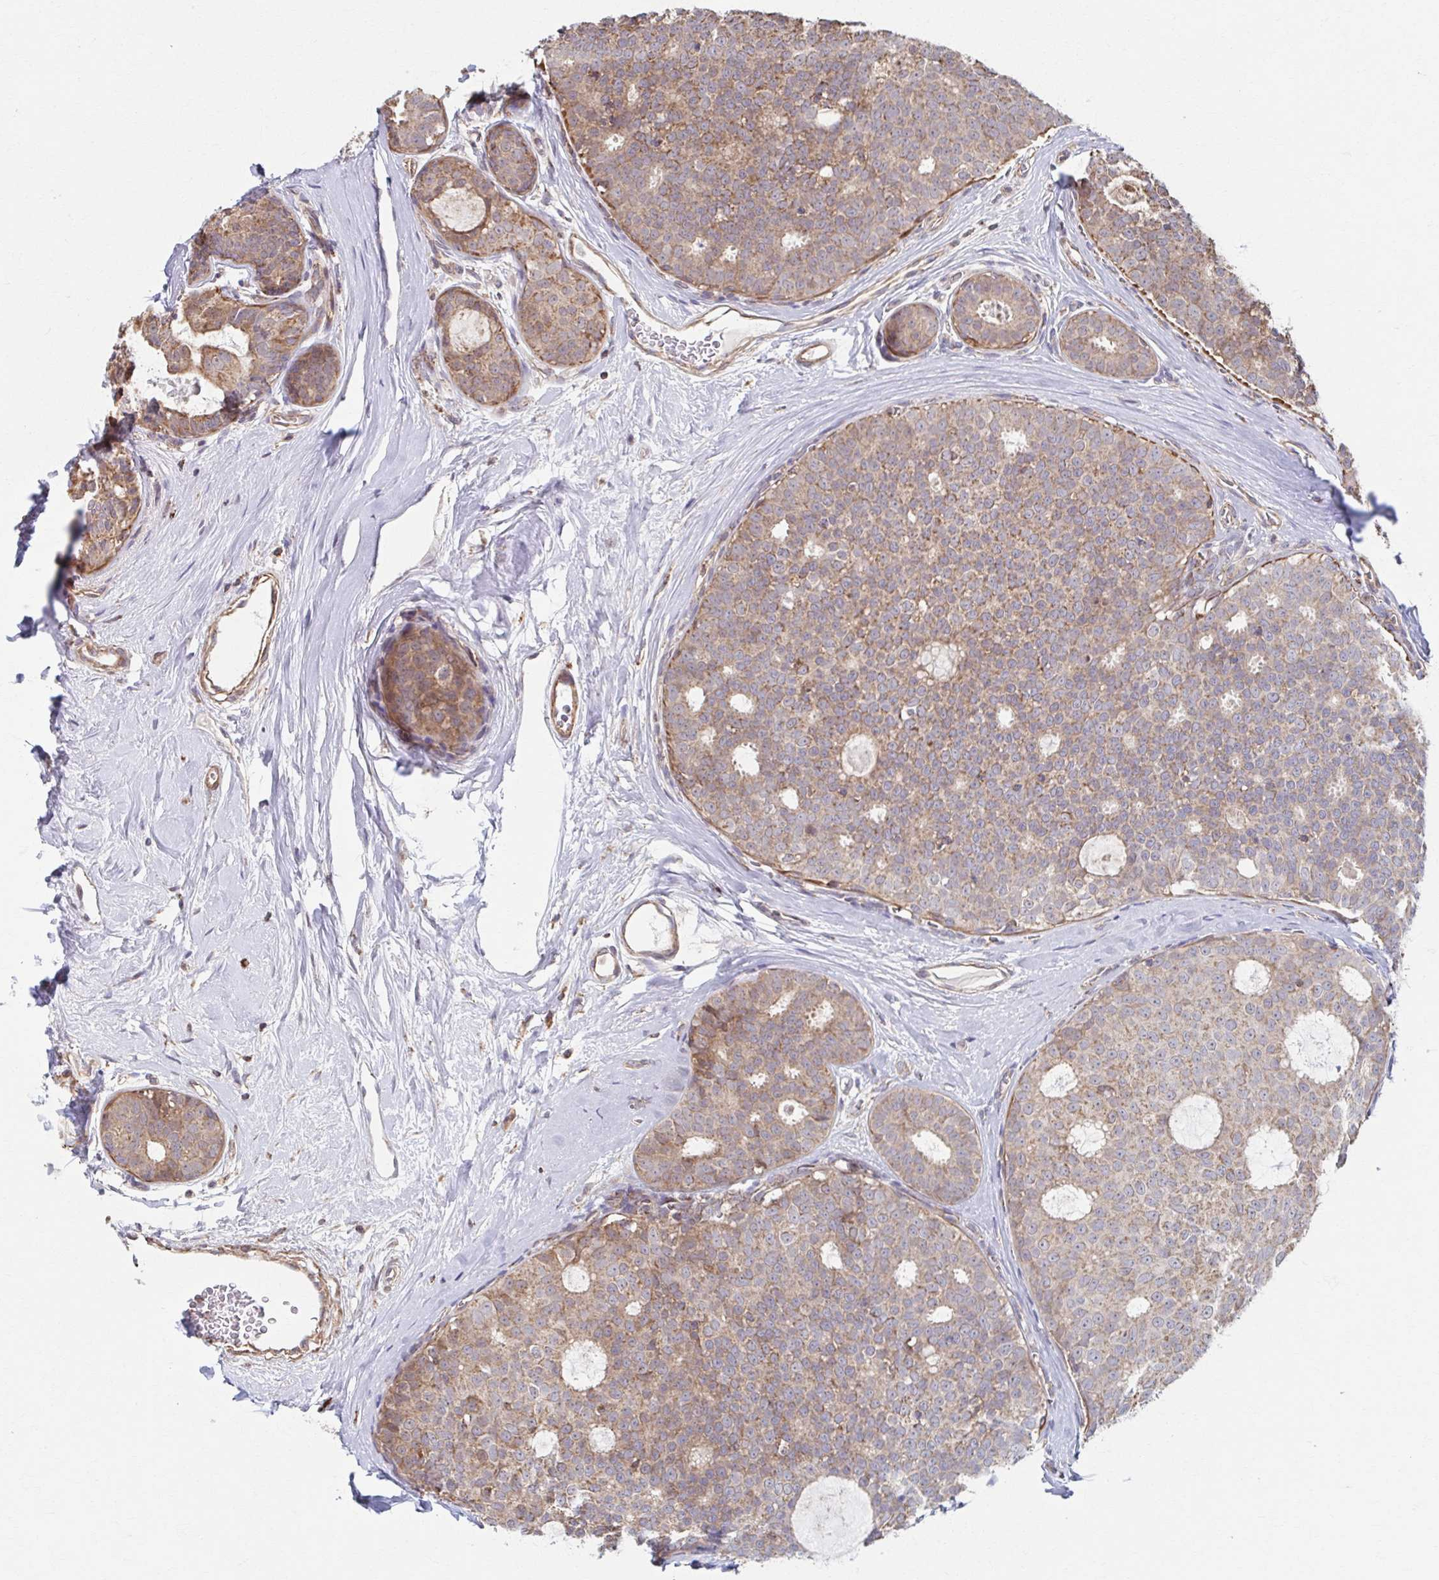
{"staining": {"intensity": "weak", "quantity": ">75%", "location": "cytoplasmic/membranous"}, "tissue": "breast cancer", "cell_type": "Tumor cells", "image_type": "cancer", "snomed": [{"axis": "morphology", "description": "Duct carcinoma"}, {"axis": "topography", "description": "Breast"}], "caption": "The micrograph reveals staining of intraductal carcinoma (breast), revealing weak cytoplasmic/membranous protein expression (brown color) within tumor cells.", "gene": "KLHL34", "patient": {"sex": "female", "age": 45}}